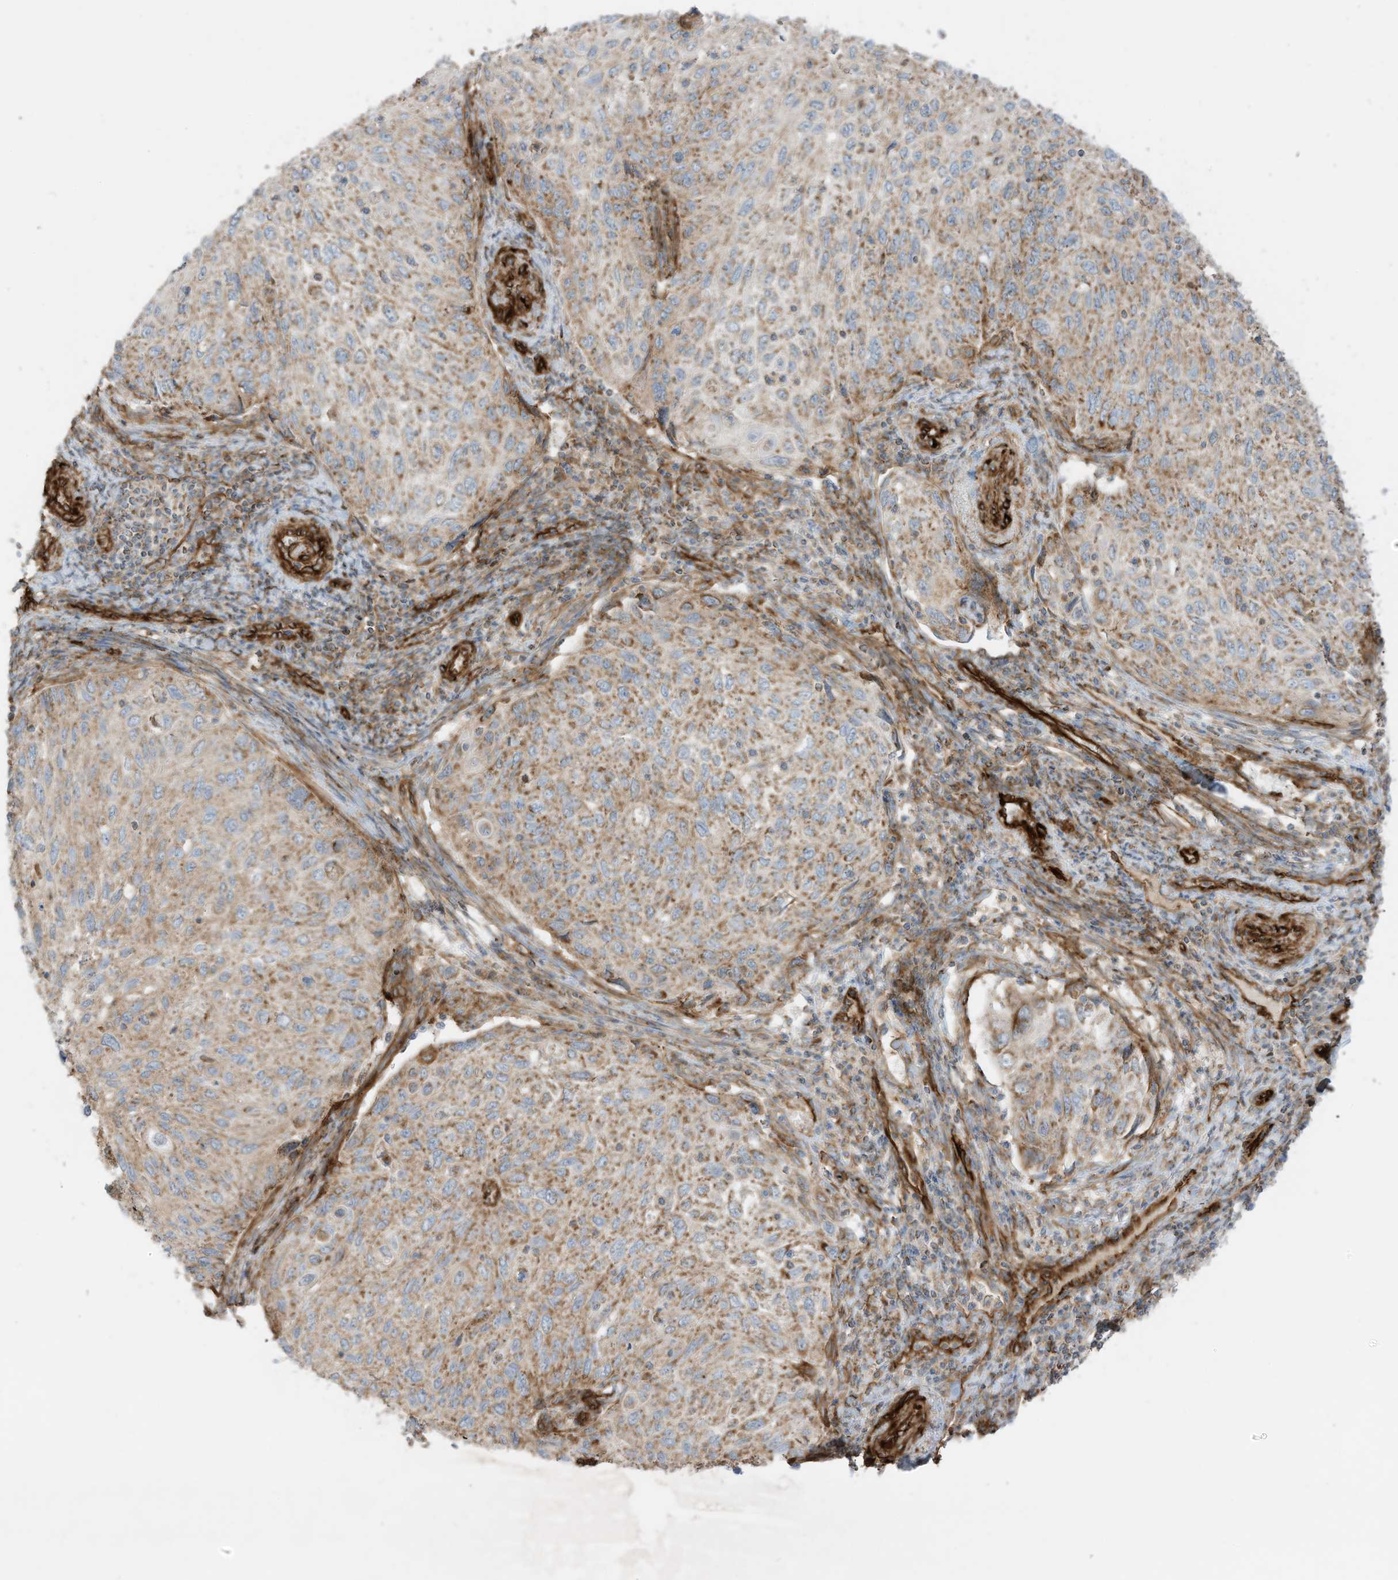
{"staining": {"intensity": "moderate", "quantity": ">75%", "location": "cytoplasmic/membranous"}, "tissue": "cervical cancer", "cell_type": "Tumor cells", "image_type": "cancer", "snomed": [{"axis": "morphology", "description": "Squamous cell carcinoma, NOS"}, {"axis": "topography", "description": "Cervix"}], "caption": "Tumor cells display moderate cytoplasmic/membranous positivity in about >75% of cells in cervical squamous cell carcinoma.", "gene": "ABCB7", "patient": {"sex": "female", "age": 70}}